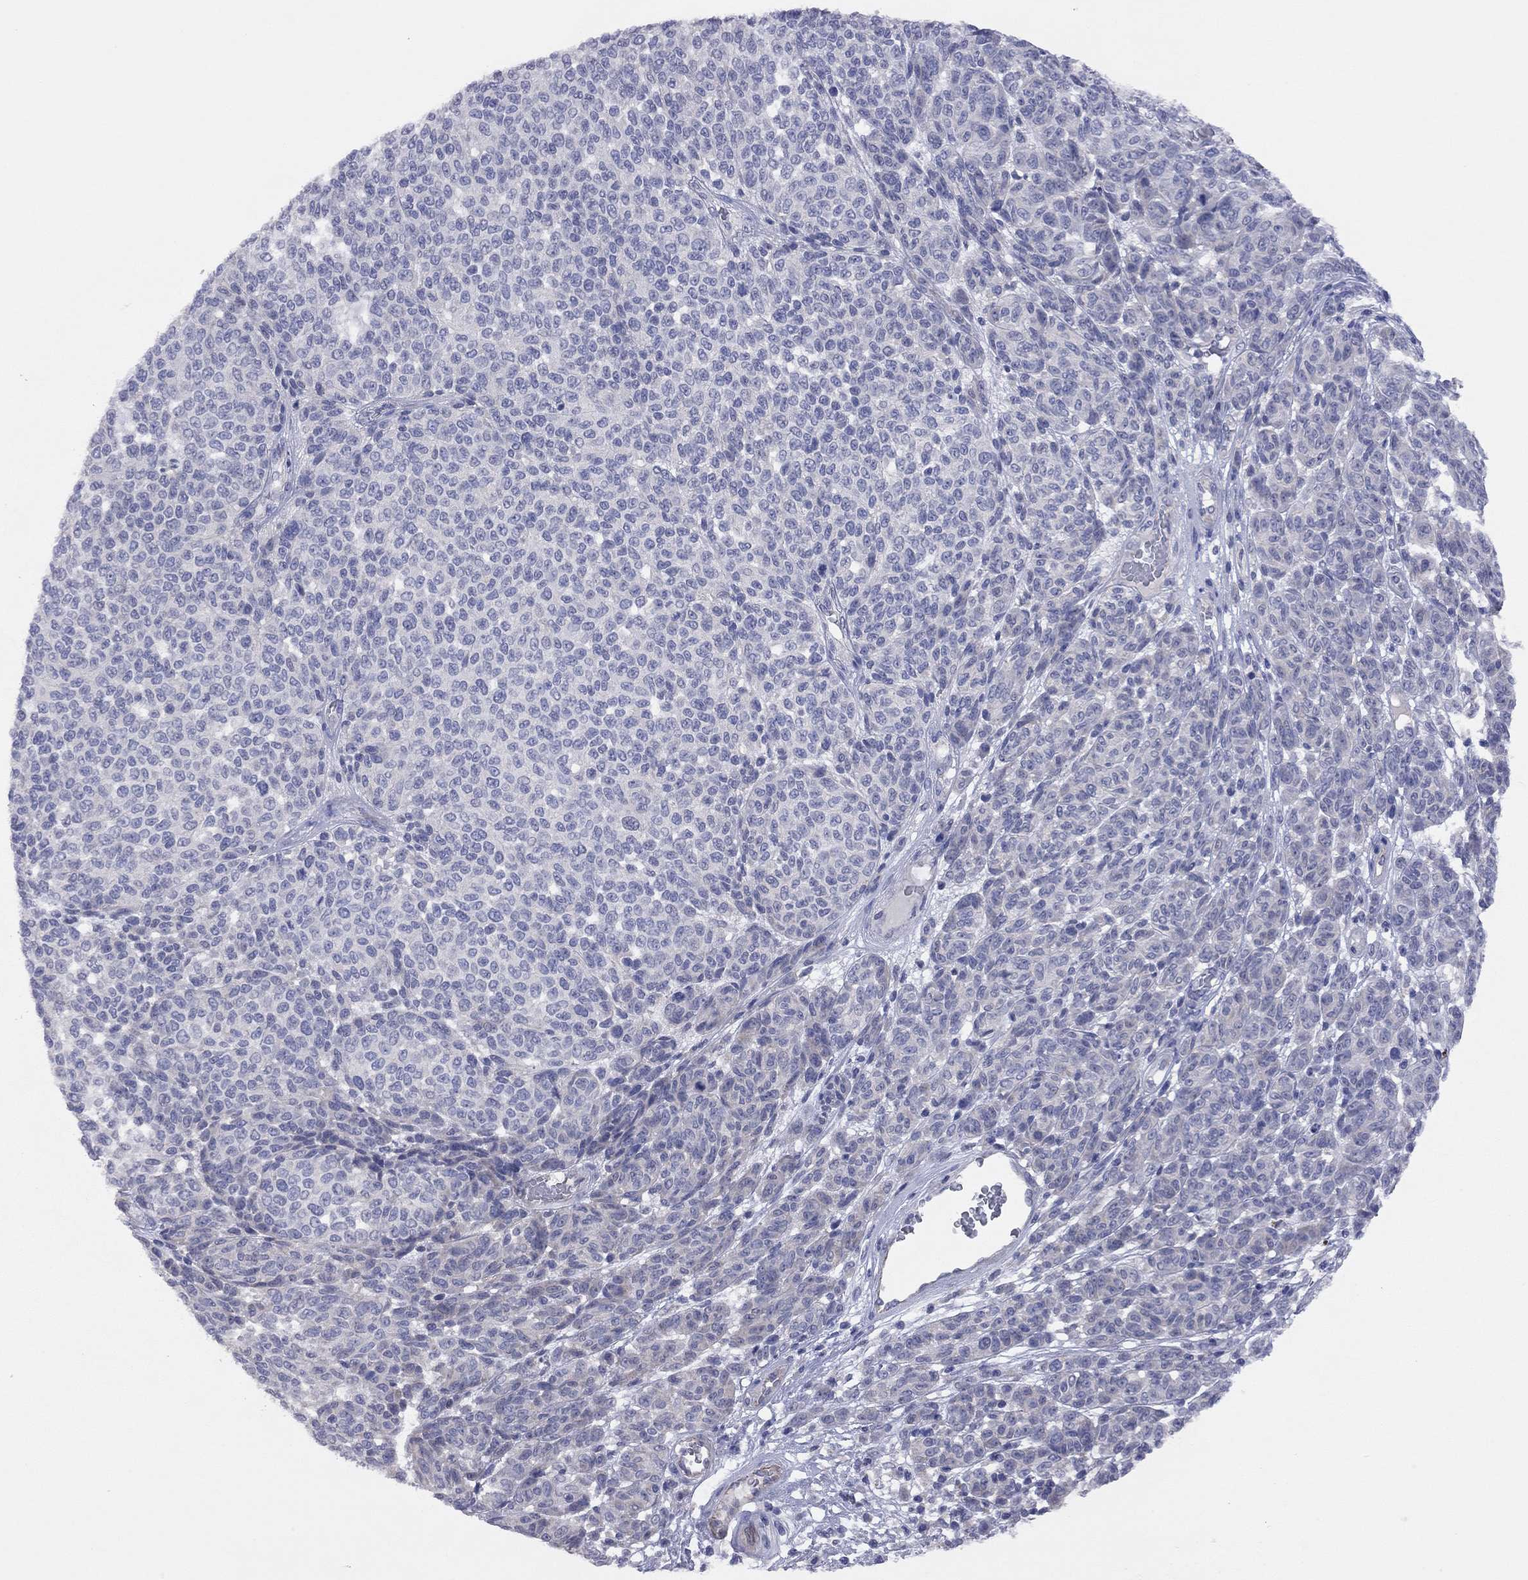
{"staining": {"intensity": "negative", "quantity": "none", "location": "none"}, "tissue": "melanoma", "cell_type": "Tumor cells", "image_type": "cancer", "snomed": [{"axis": "morphology", "description": "Malignant melanoma, NOS"}, {"axis": "topography", "description": "Skin"}], "caption": "Human malignant melanoma stained for a protein using immunohistochemistry (IHC) reveals no expression in tumor cells.", "gene": "KCNB1", "patient": {"sex": "male", "age": 59}}